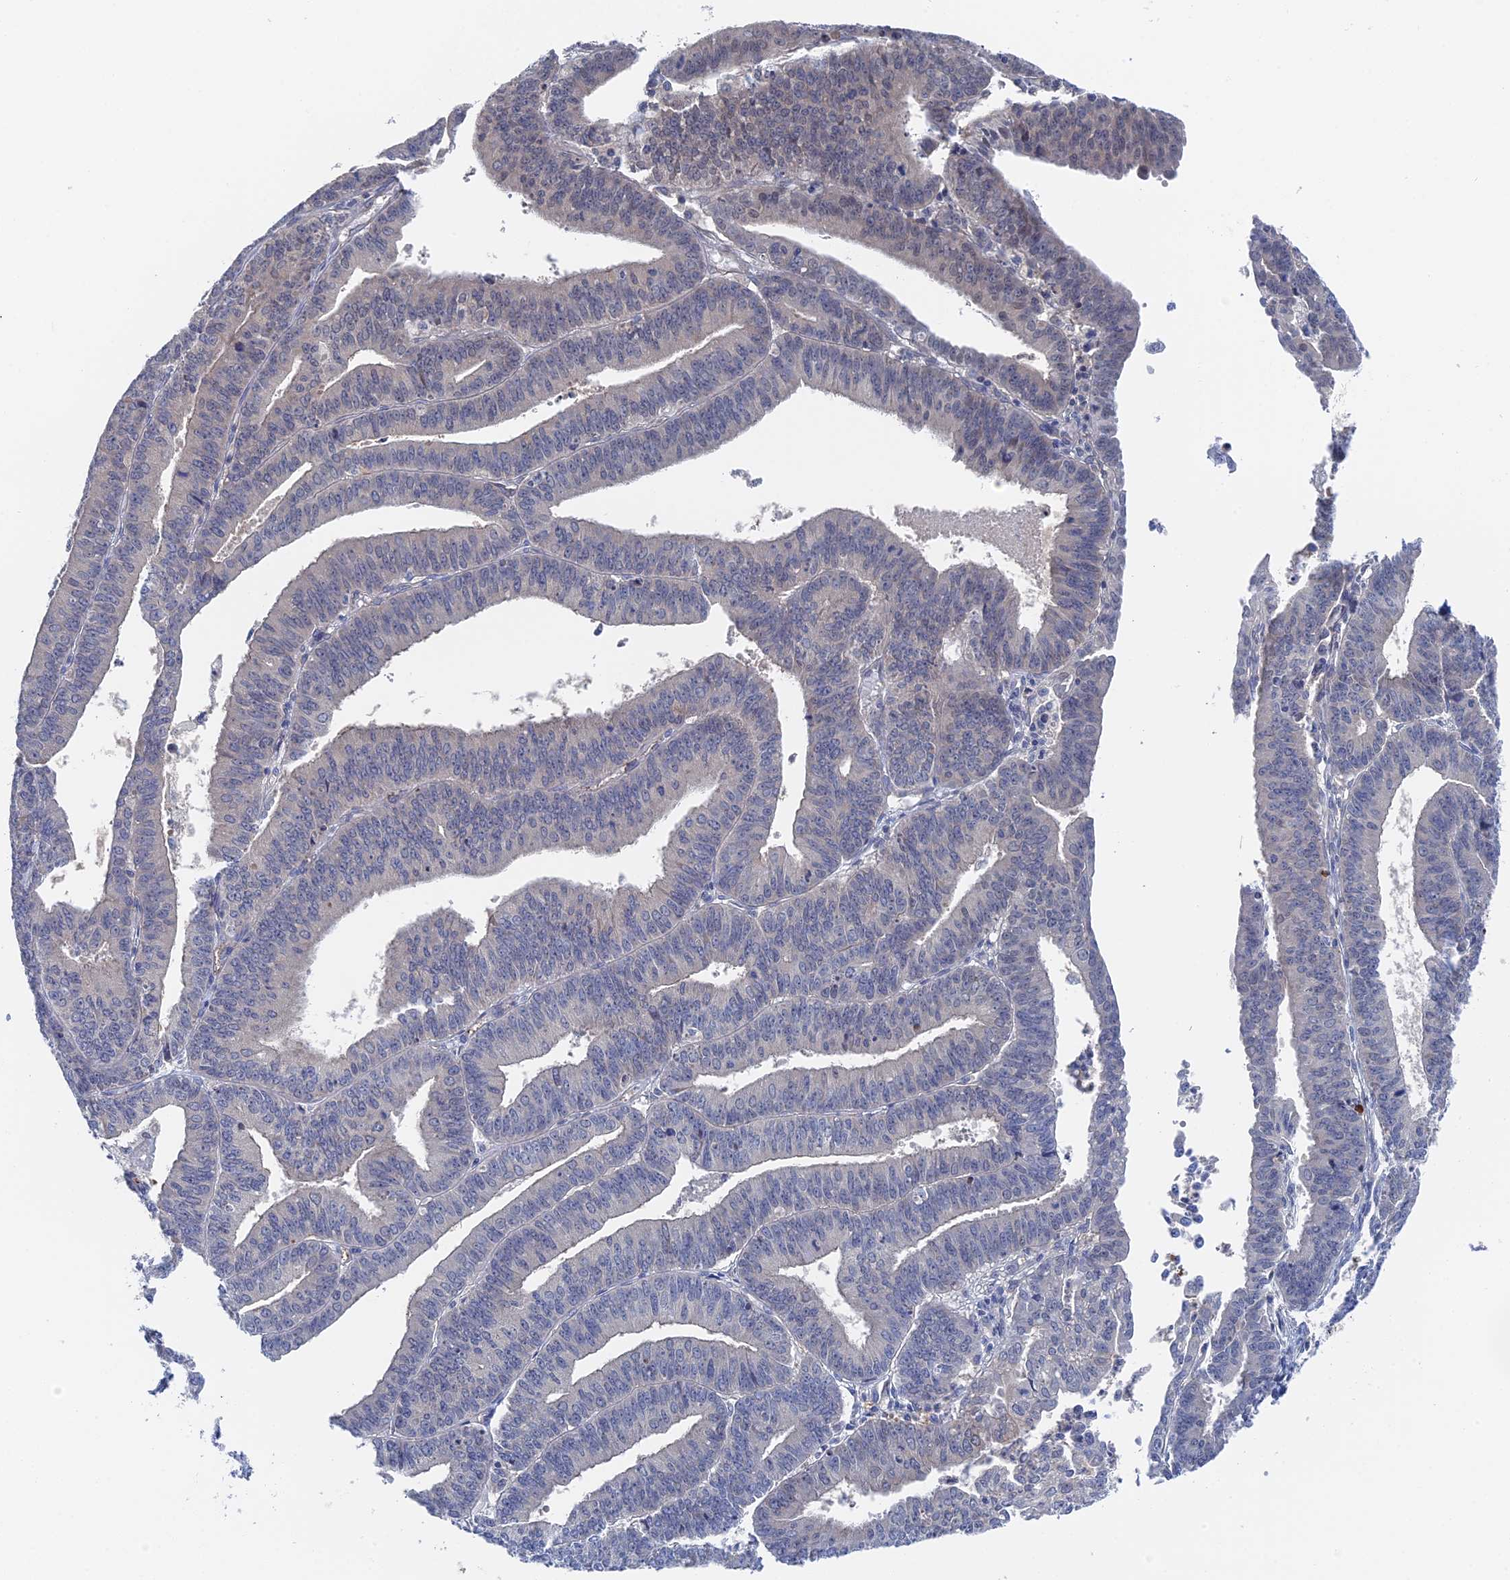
{"staining": {"intensity": "negative", "quantity": "none", "location": "none"}, "tissue": "endometrial cancer", "cell_type": "Tumor cells", "image_type": "cancer", "snomed": [{"axis": "morphology", "description": "Adenocarcinoma, NOS"}, {"axis": "topography", "description": "Endometrium"}], "caption": "High power microscopy micrograph of an IHC photomicrograph of endometrial cancer, revealing no significant expression in tumor cells.", "gene": "MTHFSD", "patient": {"sex": "female", "age": 73}}